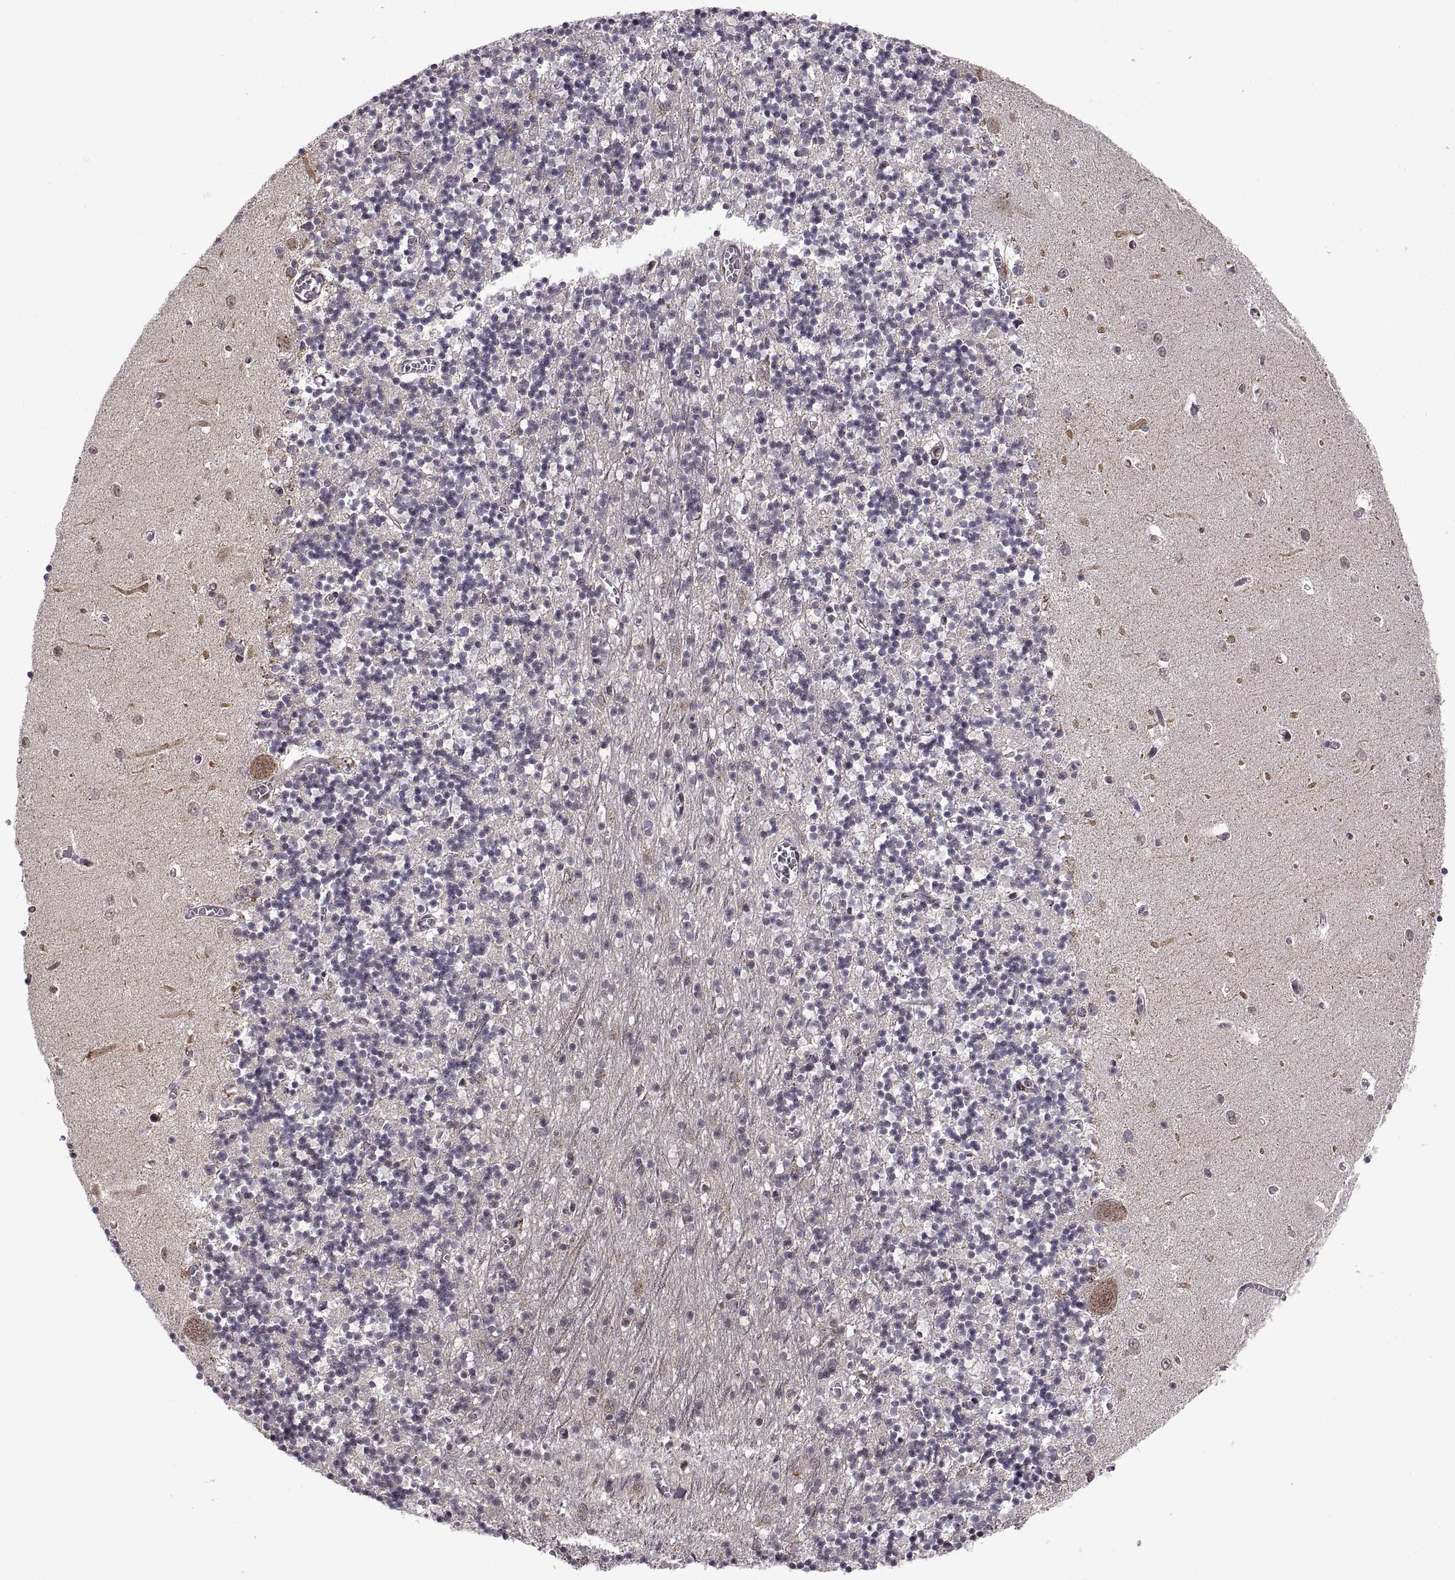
{"staining": {"intensity": "negative", "quantity": "none", "location": "none"}, "tissue": "cerebellum", "cell_type": "Cells in granular layer", "image_type": "normal", "snomed": [{"axis": "morphology", "description": "Normal tissue, NOS"}, {"axis": "topography", "description": "Cerebellum"}], "caption": "Immunohistochemical staining of benign cerebellum shows no significant positivity in cells in granular layer.", "gene": "ARRB1", "patient": {"sex": "female", "age": 64}}